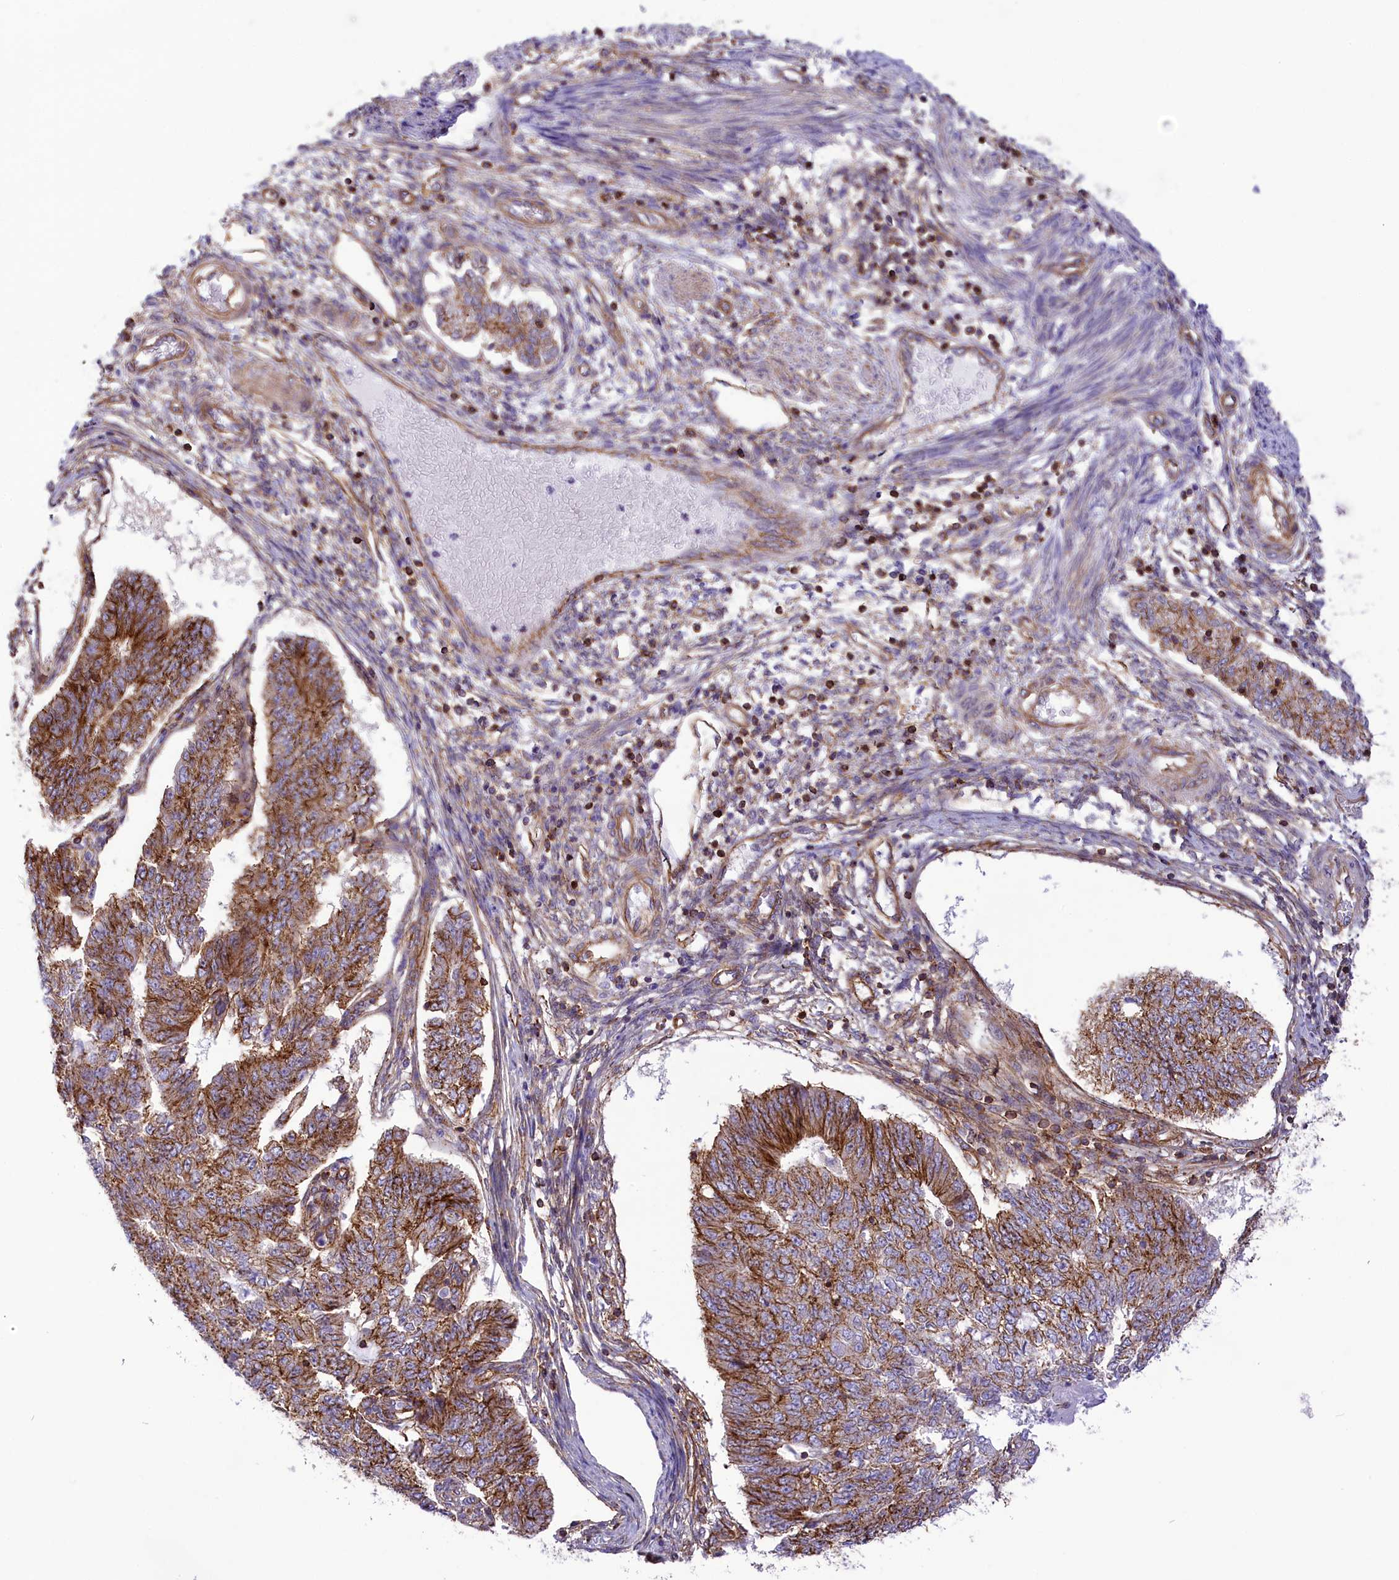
{"staining": {"intensity": "moderate", "quantity": ">75%", "location": "cytoplasmic/membranous"}, "tissue": "endometrial cancer", "cell_type": "Tumor cells", "image_type": "cancer", "snomed": [{"axis": "morphology", "description": "Adenocarcinoma, NOS"}, {"axis": "topography", "description": "Endometrium"}], "caption": "Protein expression analysis of human endometrial adenocarcinoma reveals moderate cytoplasmic/membranous staining in about >75% of tumor cells.", "gene": "SEPTIN9", "patient": {"sex": "female", "age": 32}}